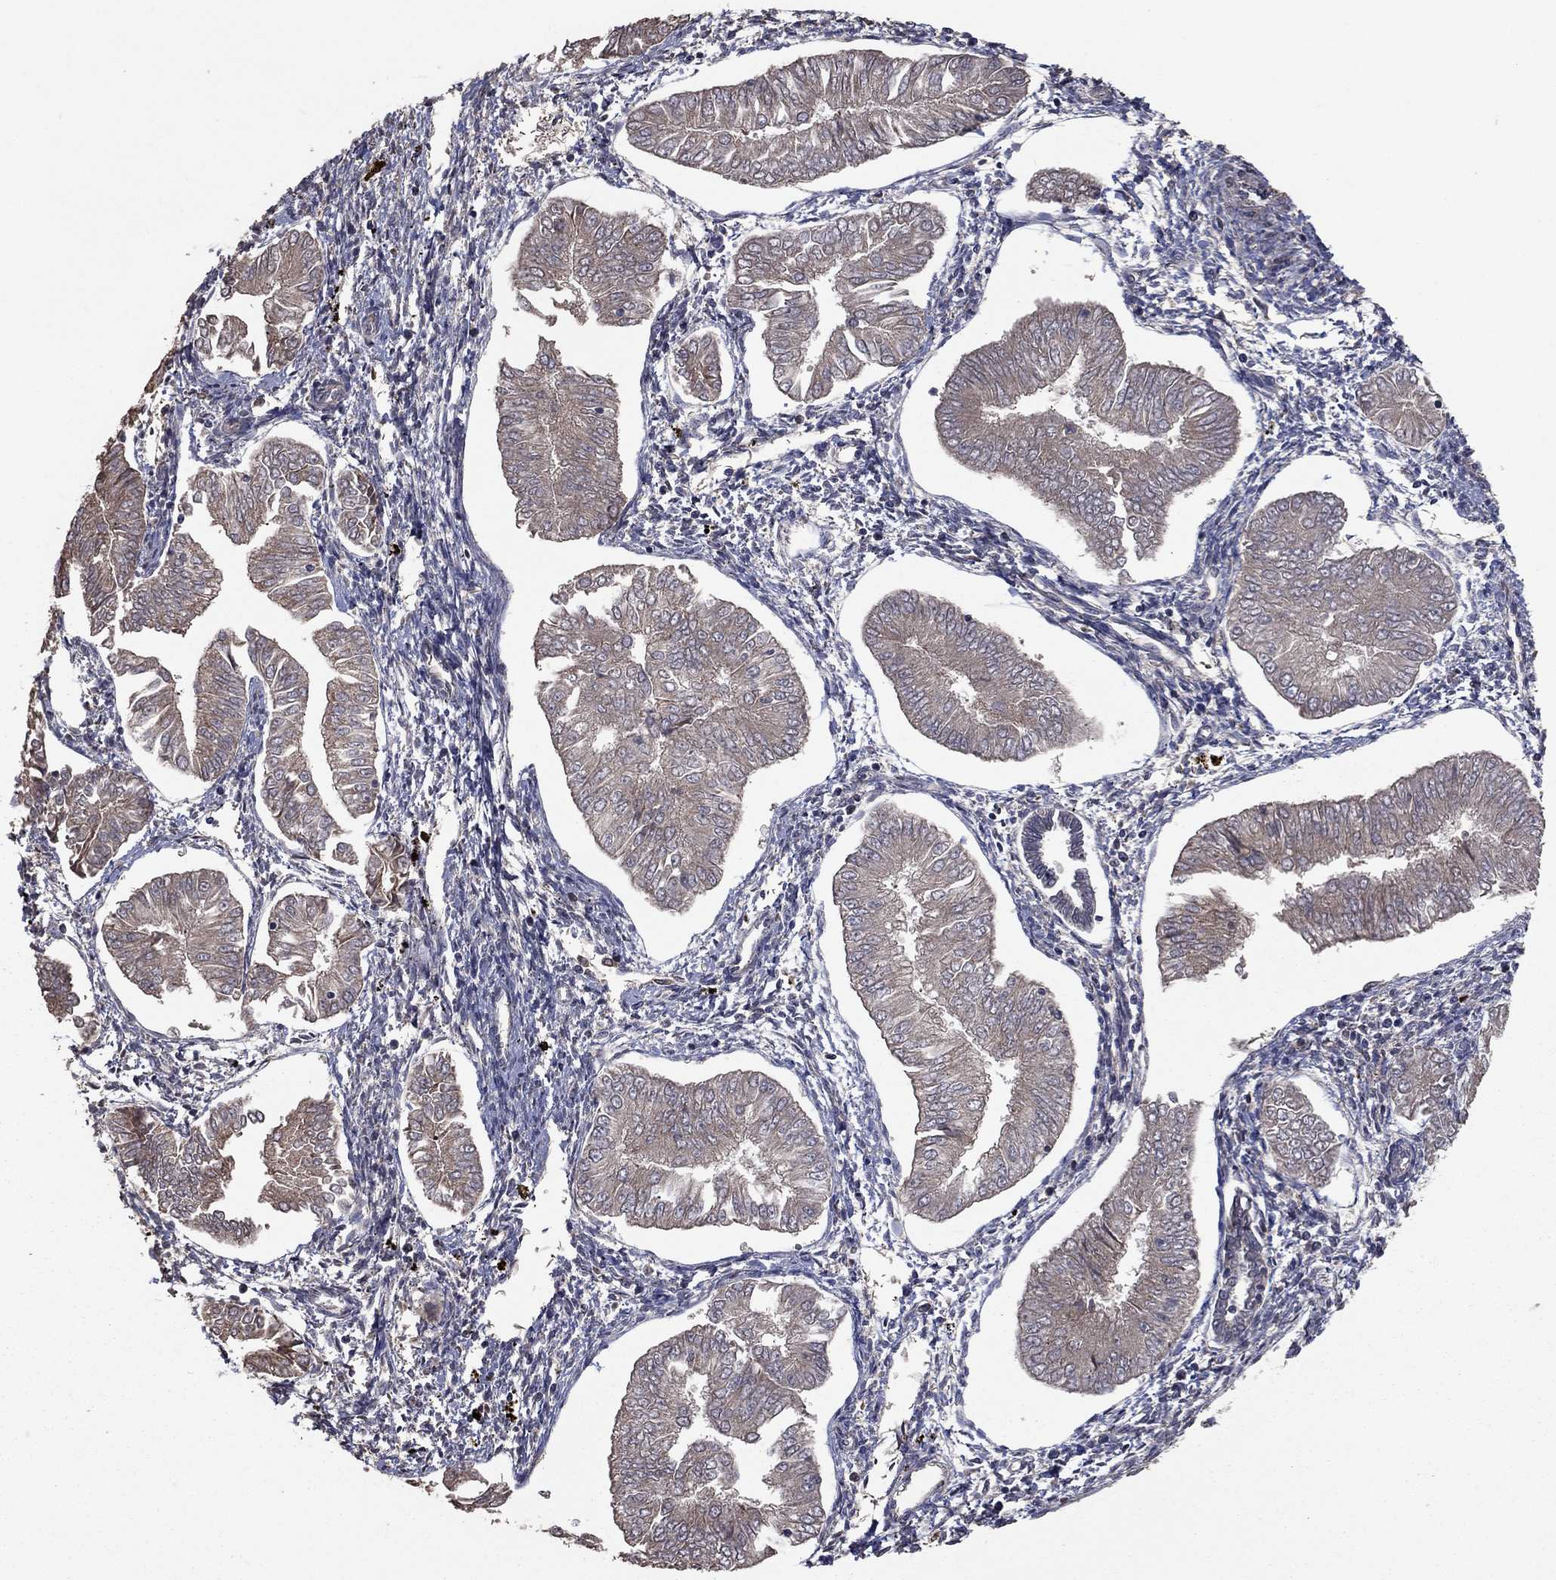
{"staining": {"intensity": "weak", "quantity": "25%-75%", "location": "cytoplasmic/membranous"}, "tissue": "endometrial cancer", "cell_type": "Tumor cells", "image_type": "cancer", "snomed": [{"axis": "morphology", "description": "Adenocarcinoma, NOS"}, {"axis": "topography", "description": "Endometrium"}], "caption": "Protein staining by immunohistochemistry reveals weak cytoplasmic/membranous expression in about 25%-75% of tumor cells in endometrial adenocarcinoma. (DAB (3,3'-diaminobenzidine) IHC, brown staining for protein, blue staining for nuclei).", "gene": "FLT4", "patient": {"sex": "female", "age": 53}}